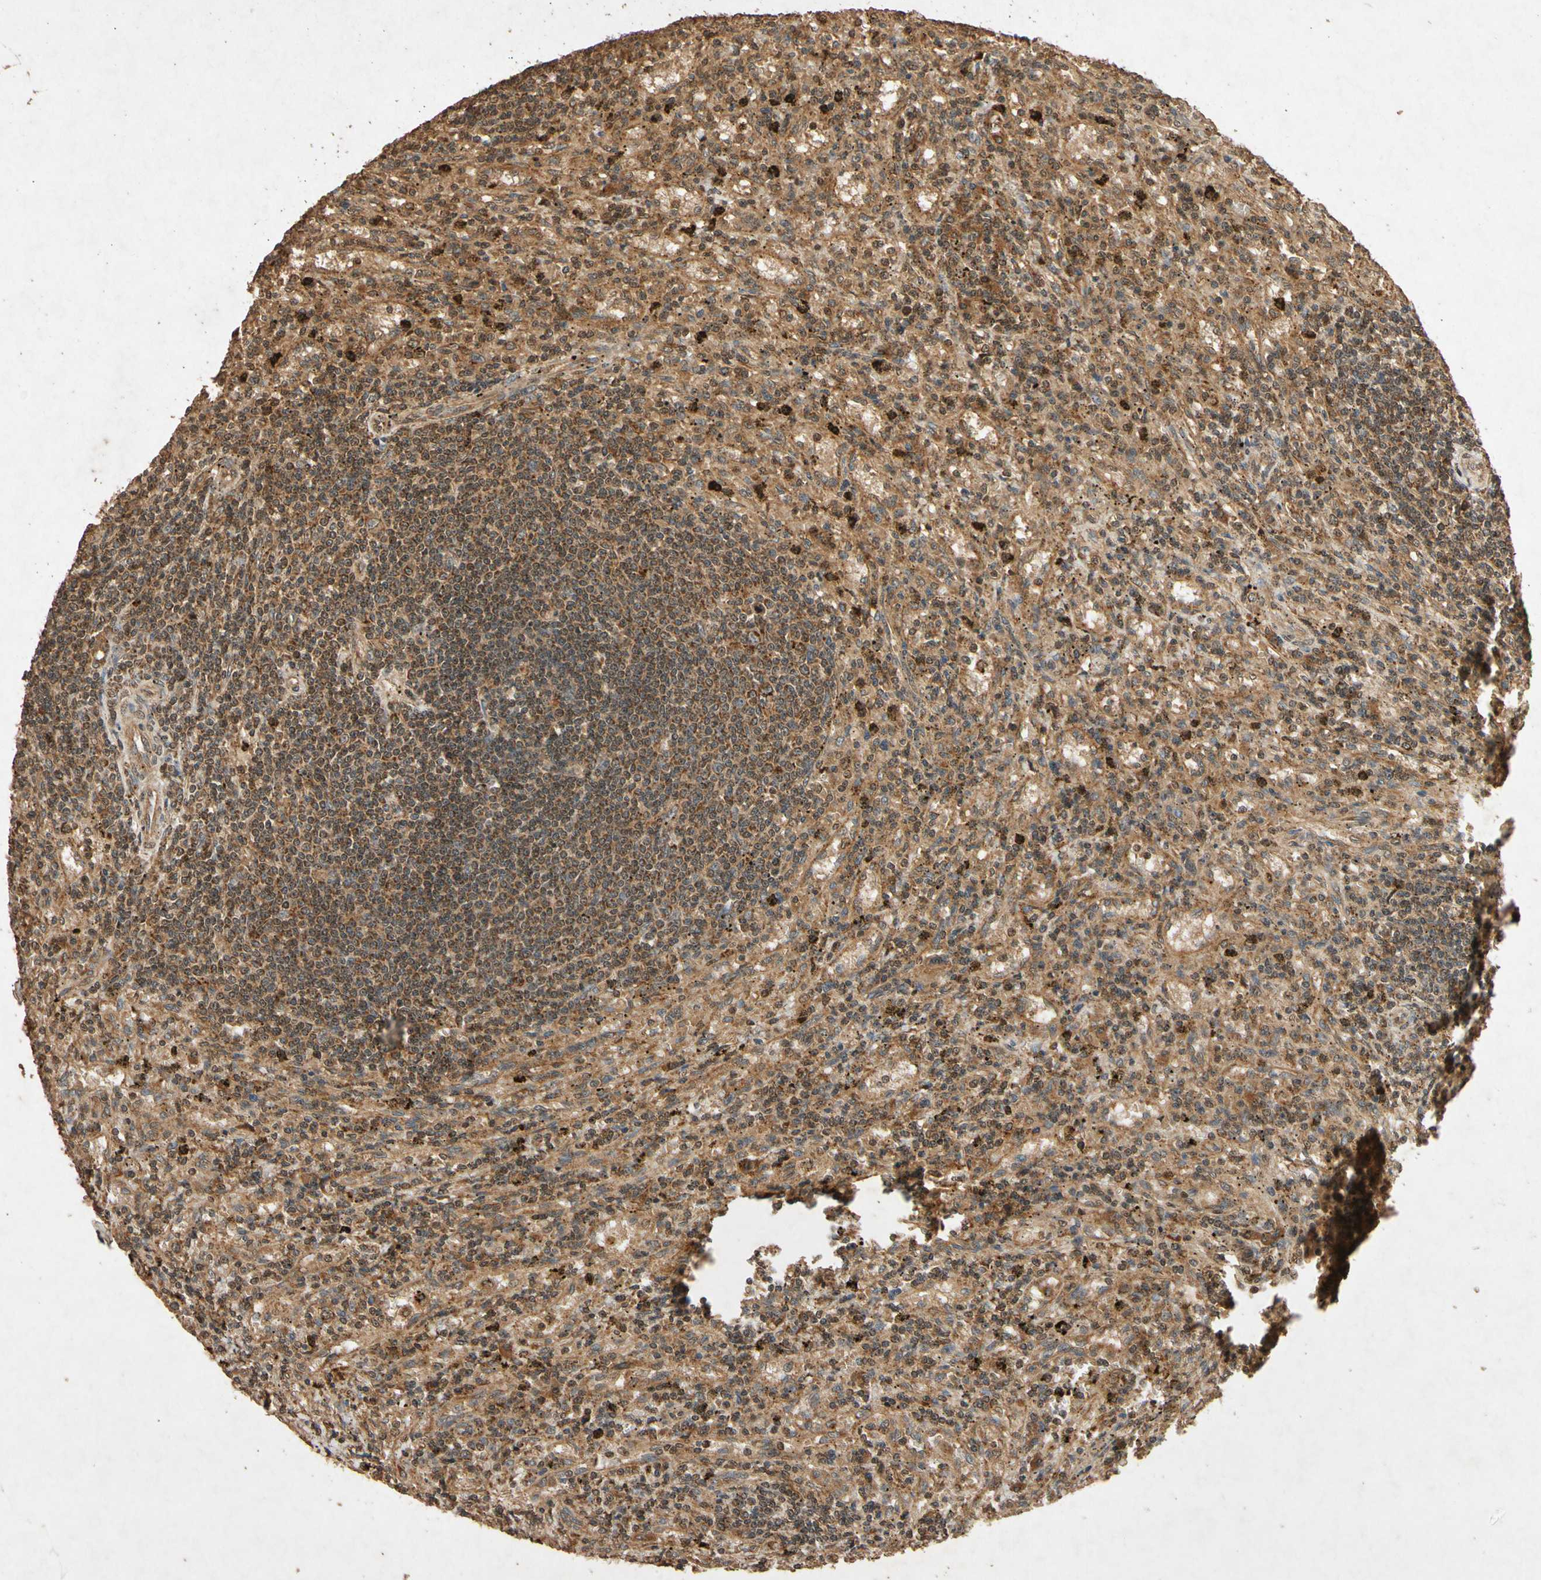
{"staining": {"intensity": "moderate", "quantity": ">75%", "location": "cytoplasmic/membranous"}, "tissue": "lymphoma", "cell_type": "Tumor cells", "image_type": "cancer", "snomed": [{"axis": "morphology", "description": "Malignant lymphoma, non-Hodgkin's type, Low grade"}, {"axis": "topography", "description": "Spleen"}], "caption": "Malignant lymphoma, non-Hodgkin's type (low-grade) stained with IHC exhibits moderate cytoplasmic/membranous staining in approximately >75% of tumor cells.", "gene": "TXN2", "patient": {"sex": "male", "age": 76}}